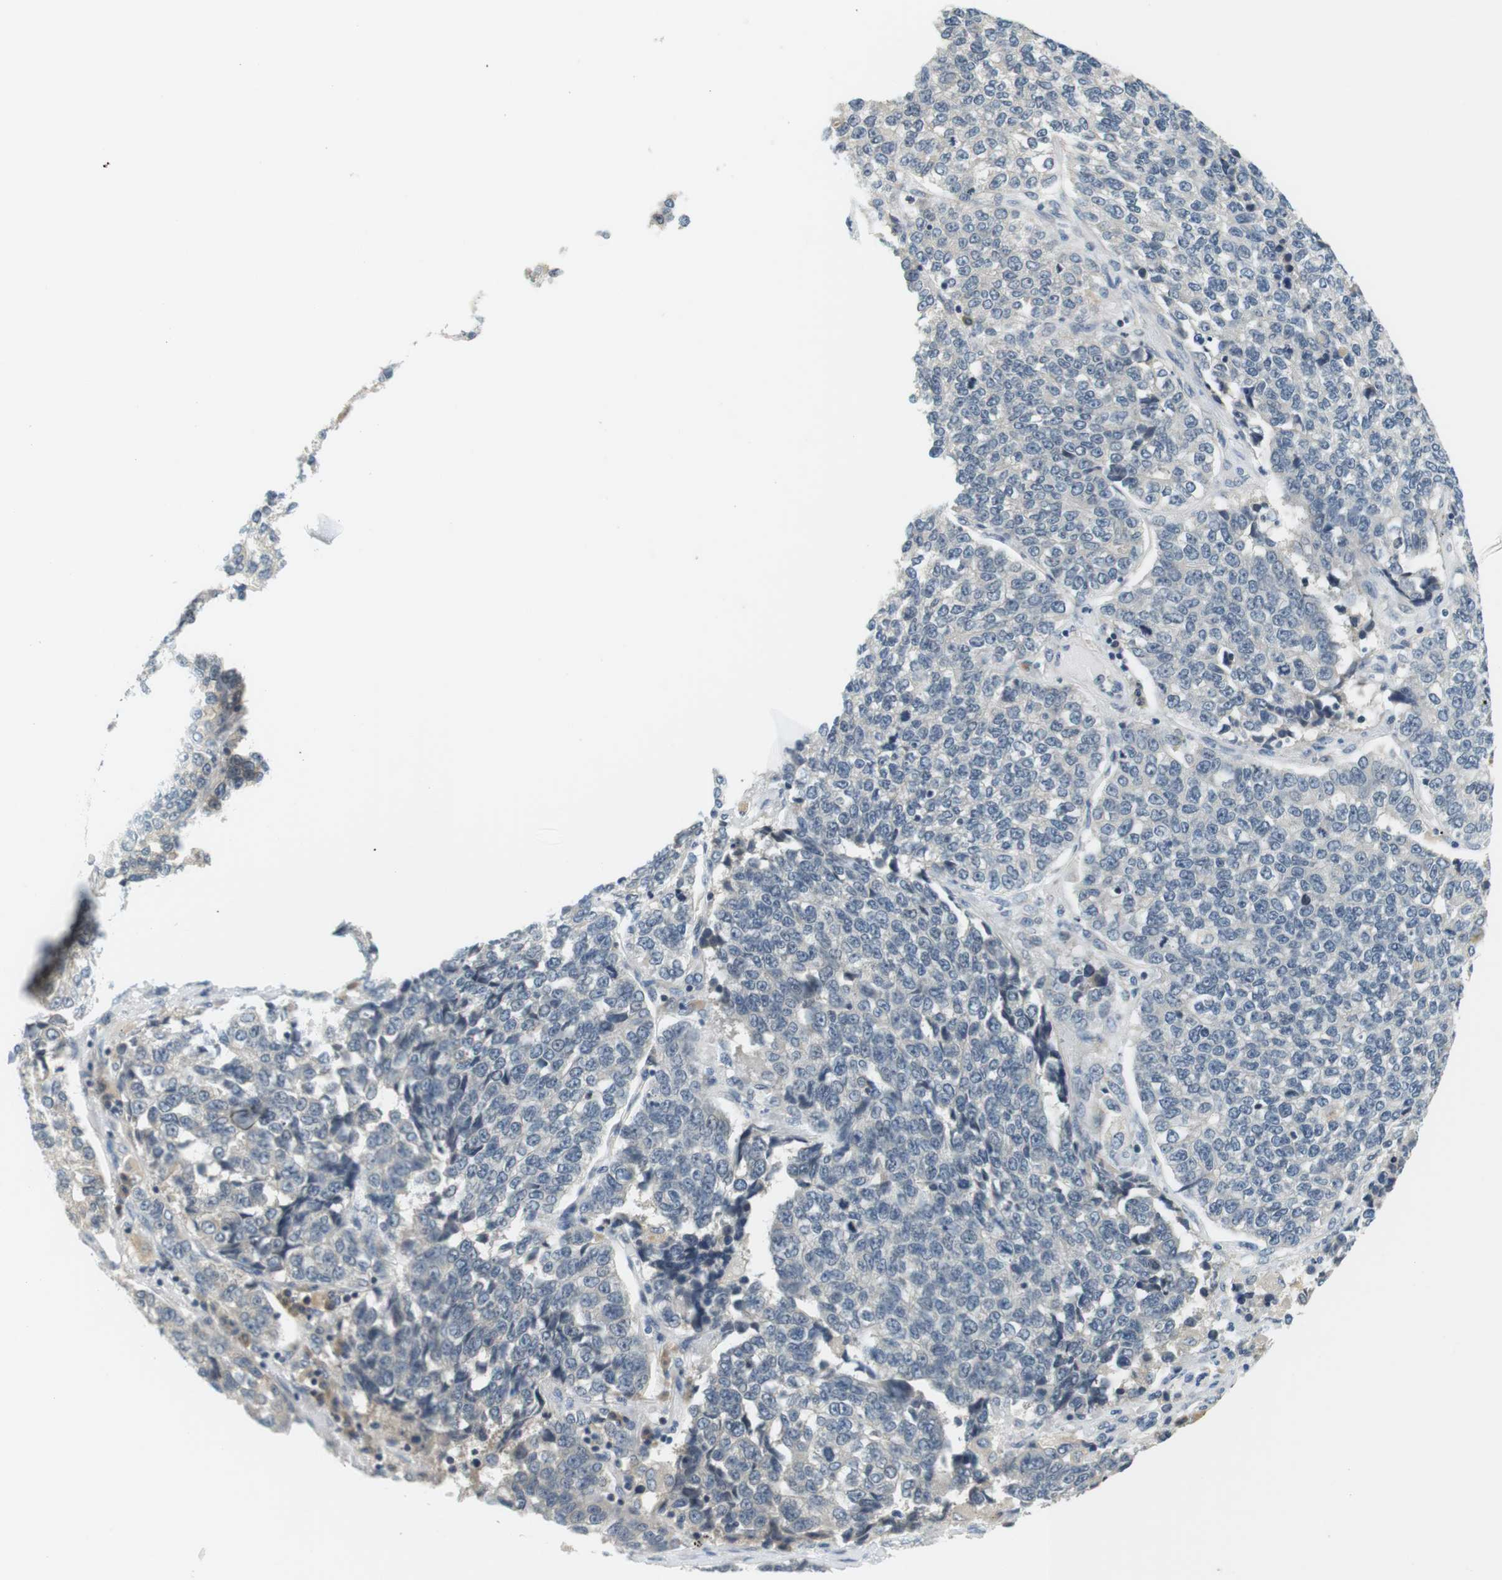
{"staining": {"intensity": "negative", "quantity": "none", "location": "none"}, "tissue": "lung cancer", "cell_type": "Tumor cells", "image_type": "cancer", "snomed": [{"axis": "morphology", "description": "Adenocarcinoma, NOS"}, {"axis": "topography", "description": "Lung"}], "caption": "Human lung cancer (adenocarcinoma) stained for a protein using immunohistochemistry demonstrates no staining in tumor cells.", "gene": "WNT7A", "patient": {"sex": "male", "age": 49}}